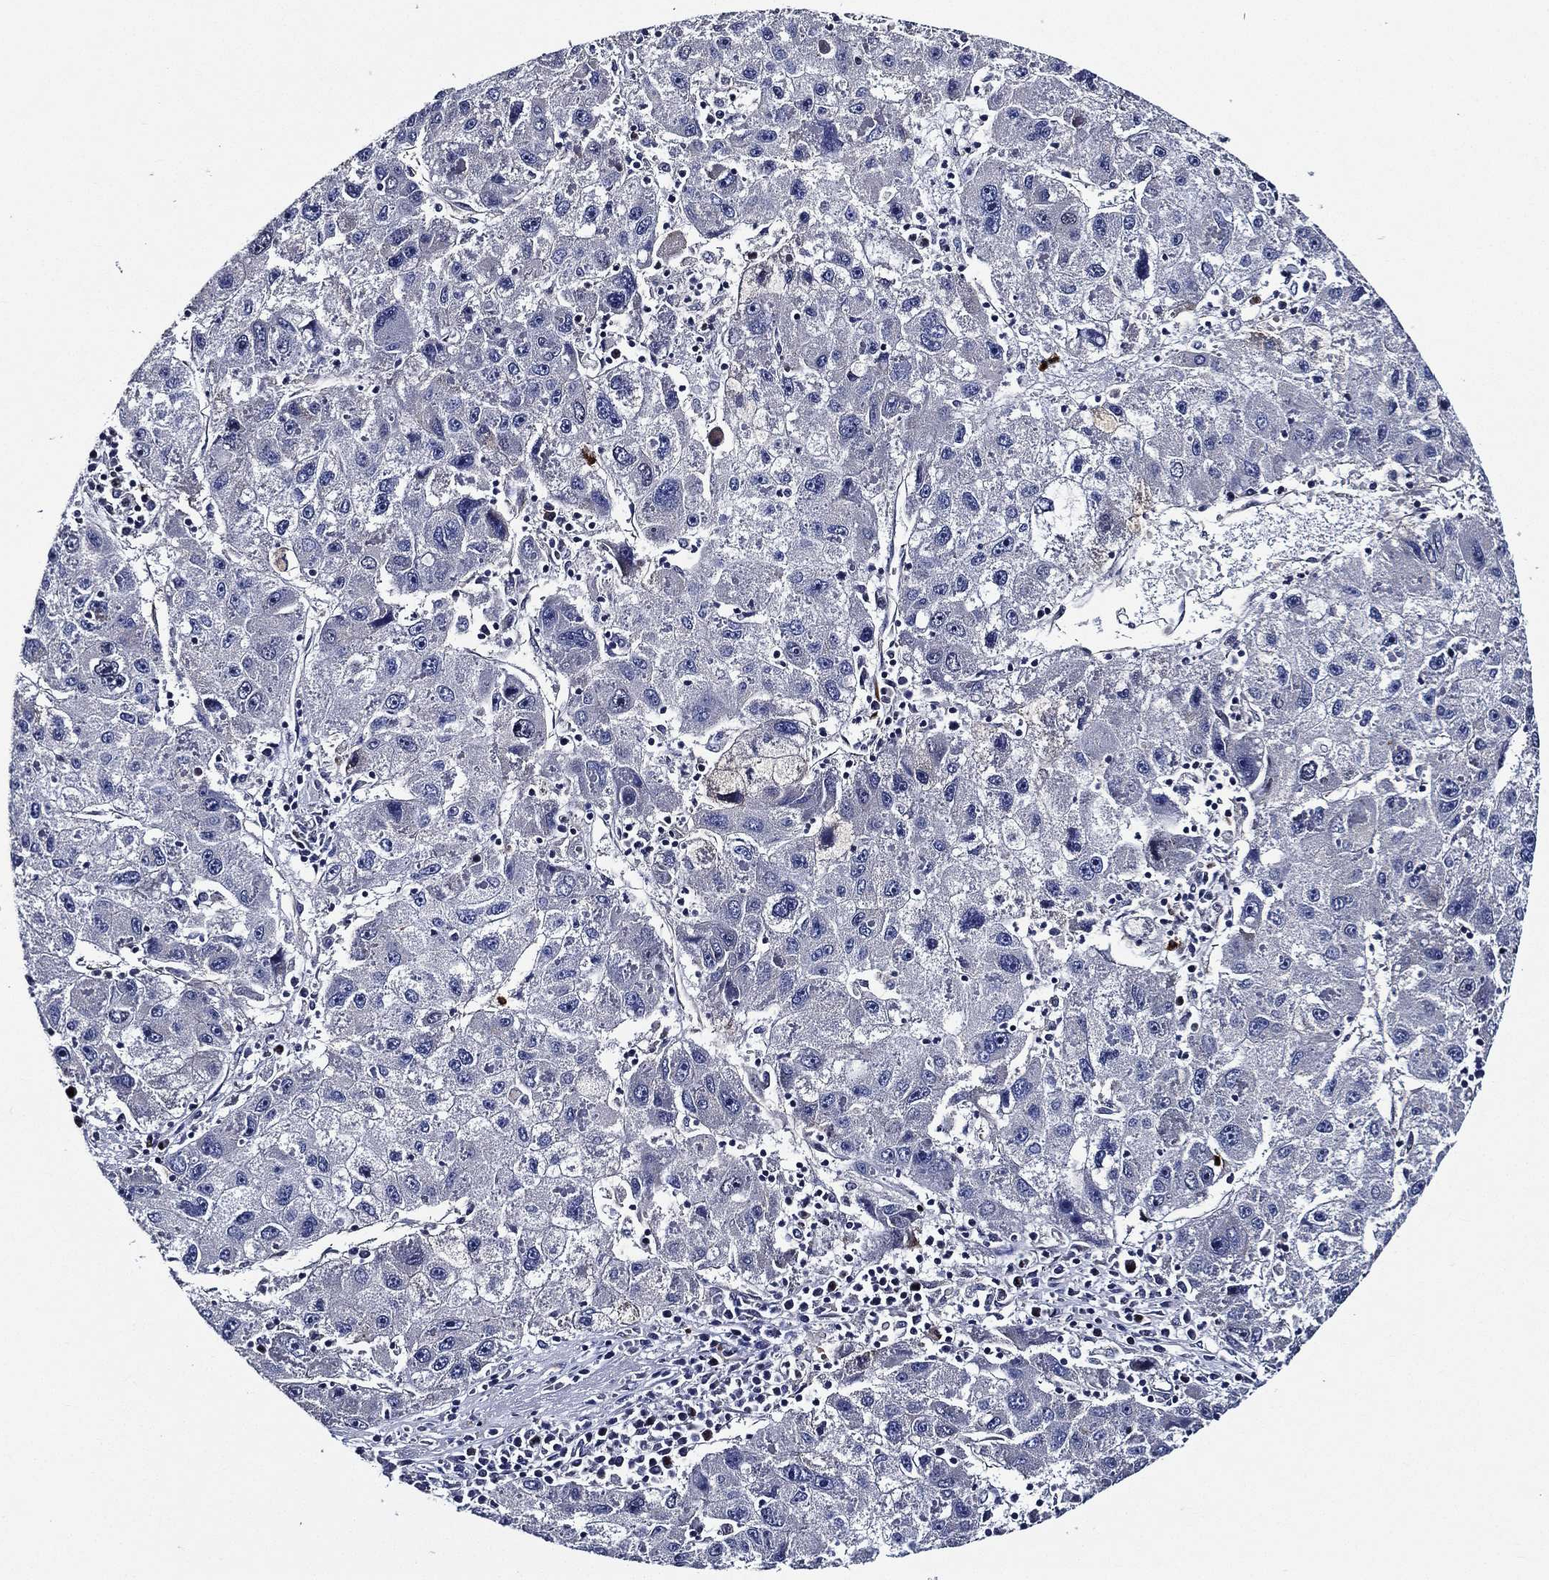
{"staining": {"intensity": "negative", "quantity": "none", "location": "none"}, "tissue": "liver cancer", "cell_type": "Tumor cells", "image_type": "cancer", "snomed": [{"axis": "morphology", "description": "Carcinoma, Hepatocellular, NOS"}, {"axis": "topography", "description": "Liver"}], "caption": "The image shows no significant expression in tumor cells of liver cancer.", "gene": "KIF20B", "patient": {"sex": "male", "age": 75}}